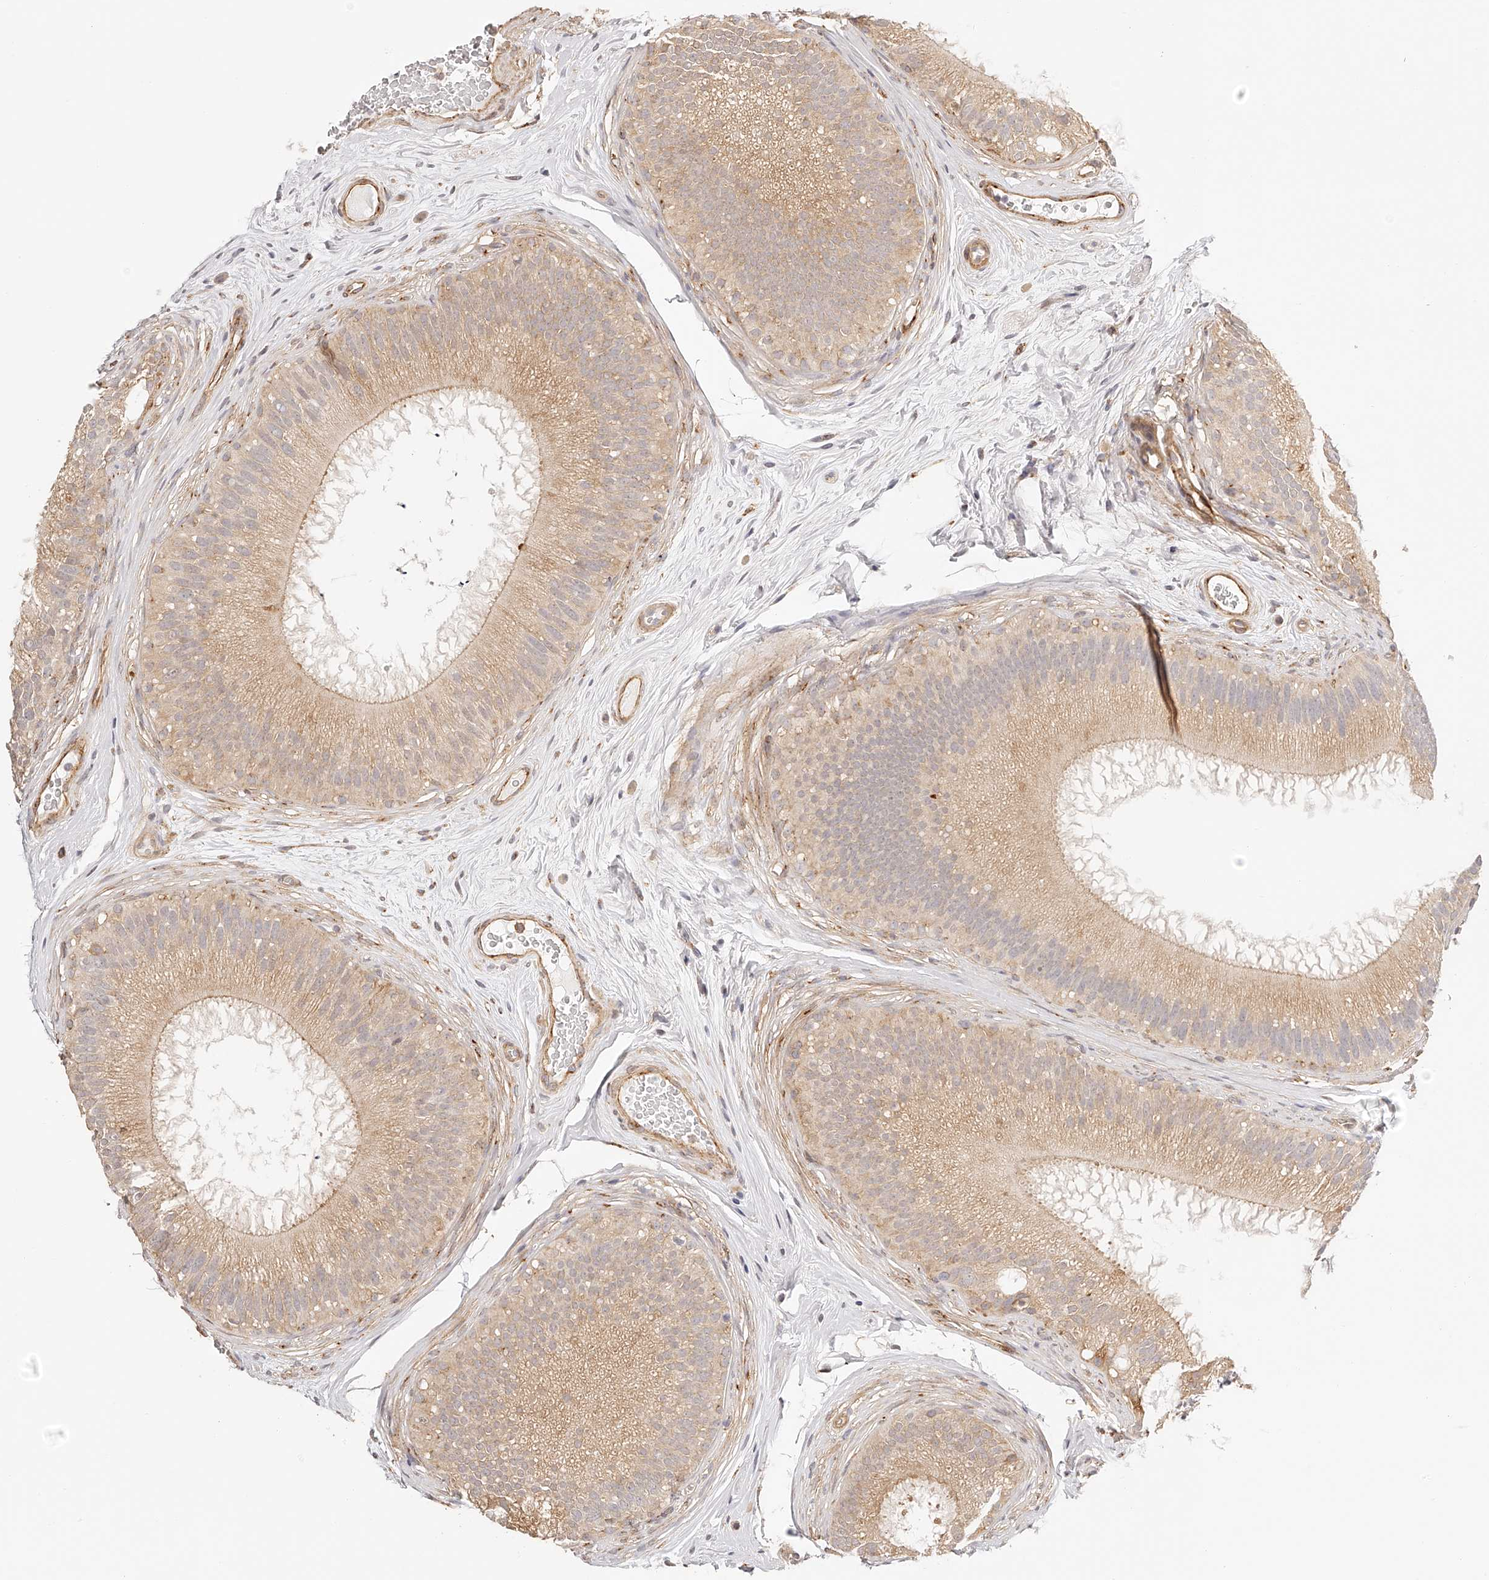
{"staining": {"intensity": "weak", "quantity": ">75%", "location": "cytoplasmic/membranous"}, "tissue": "epididymis", "cell_type": "Glandular cells", "image_type": "normal", "snomed": [{"axis": "morphology", "description": "Normal tissue, NOS"}, {"axis": "topography", "description": "Epididymis"}], "caption": "DAB immunohistochemical staining of benign epididymis exhibits weak cytoplasmic/membranous protein expression in about >75% of glandular cells. (IHC, brightfield microscopy, high magnification).", "gene": "SYNC", "patient": {"sex": "male", "age": 45}}